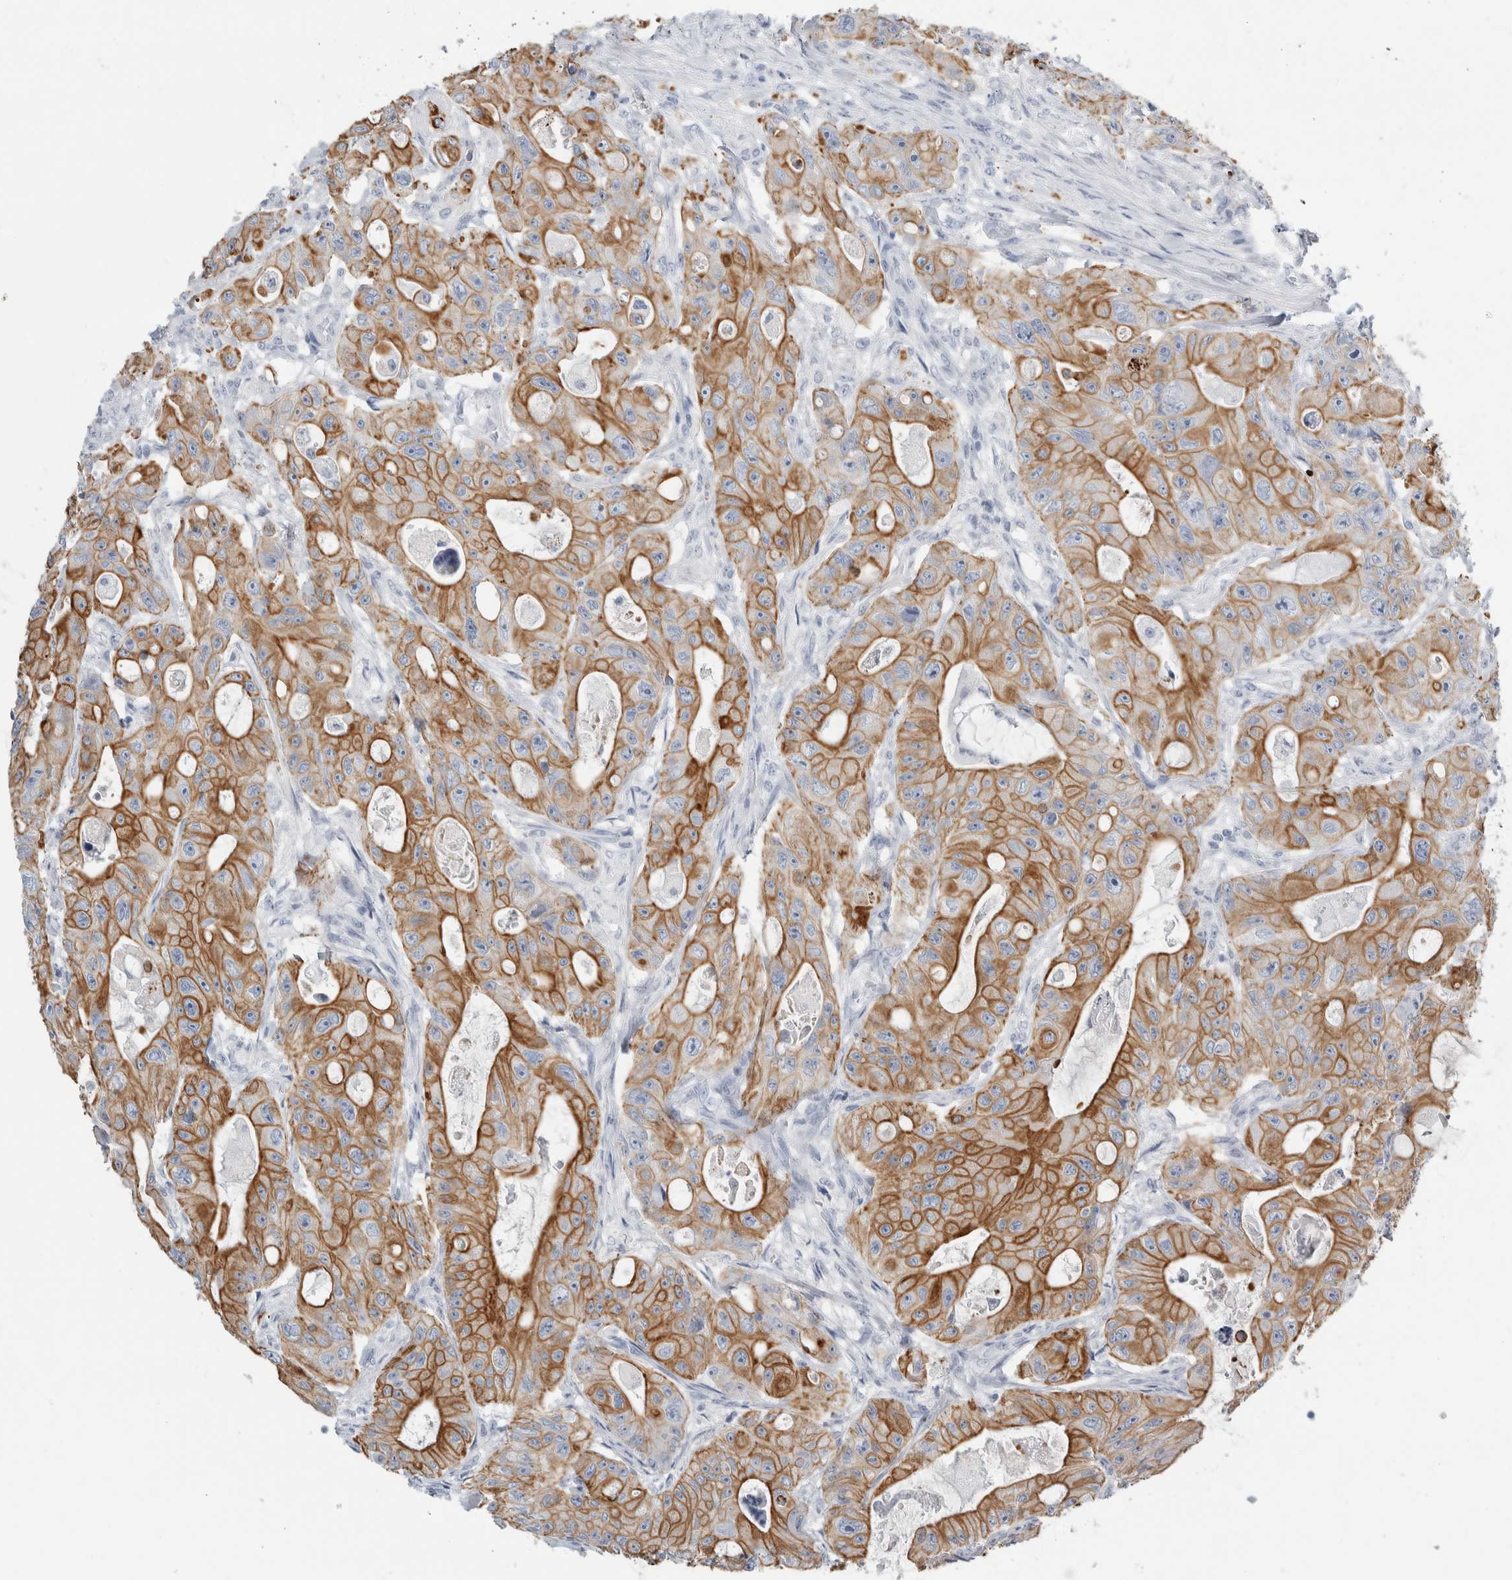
{"staining": {"intensity": "strong", "quantity": ">75%", "location": "cytoplasmic/membranous"}, "tissue": "colorectal cancer", "cell_type": "Tumor cells", "image_type": "cancer", "snomed": [{"axis": "morphology", "description": "Adenocarcinoma, NOS"}, {"axis": "topography", "description": "Colon"}], "caption": "Strong cytoplasmic/membranous protein positivity is seen in about >75% of tumor cells in colorectal cancer (adenocarcinoma).", "gene": "RPH3AL", "patient": {"sex": "female", "age": 46}}